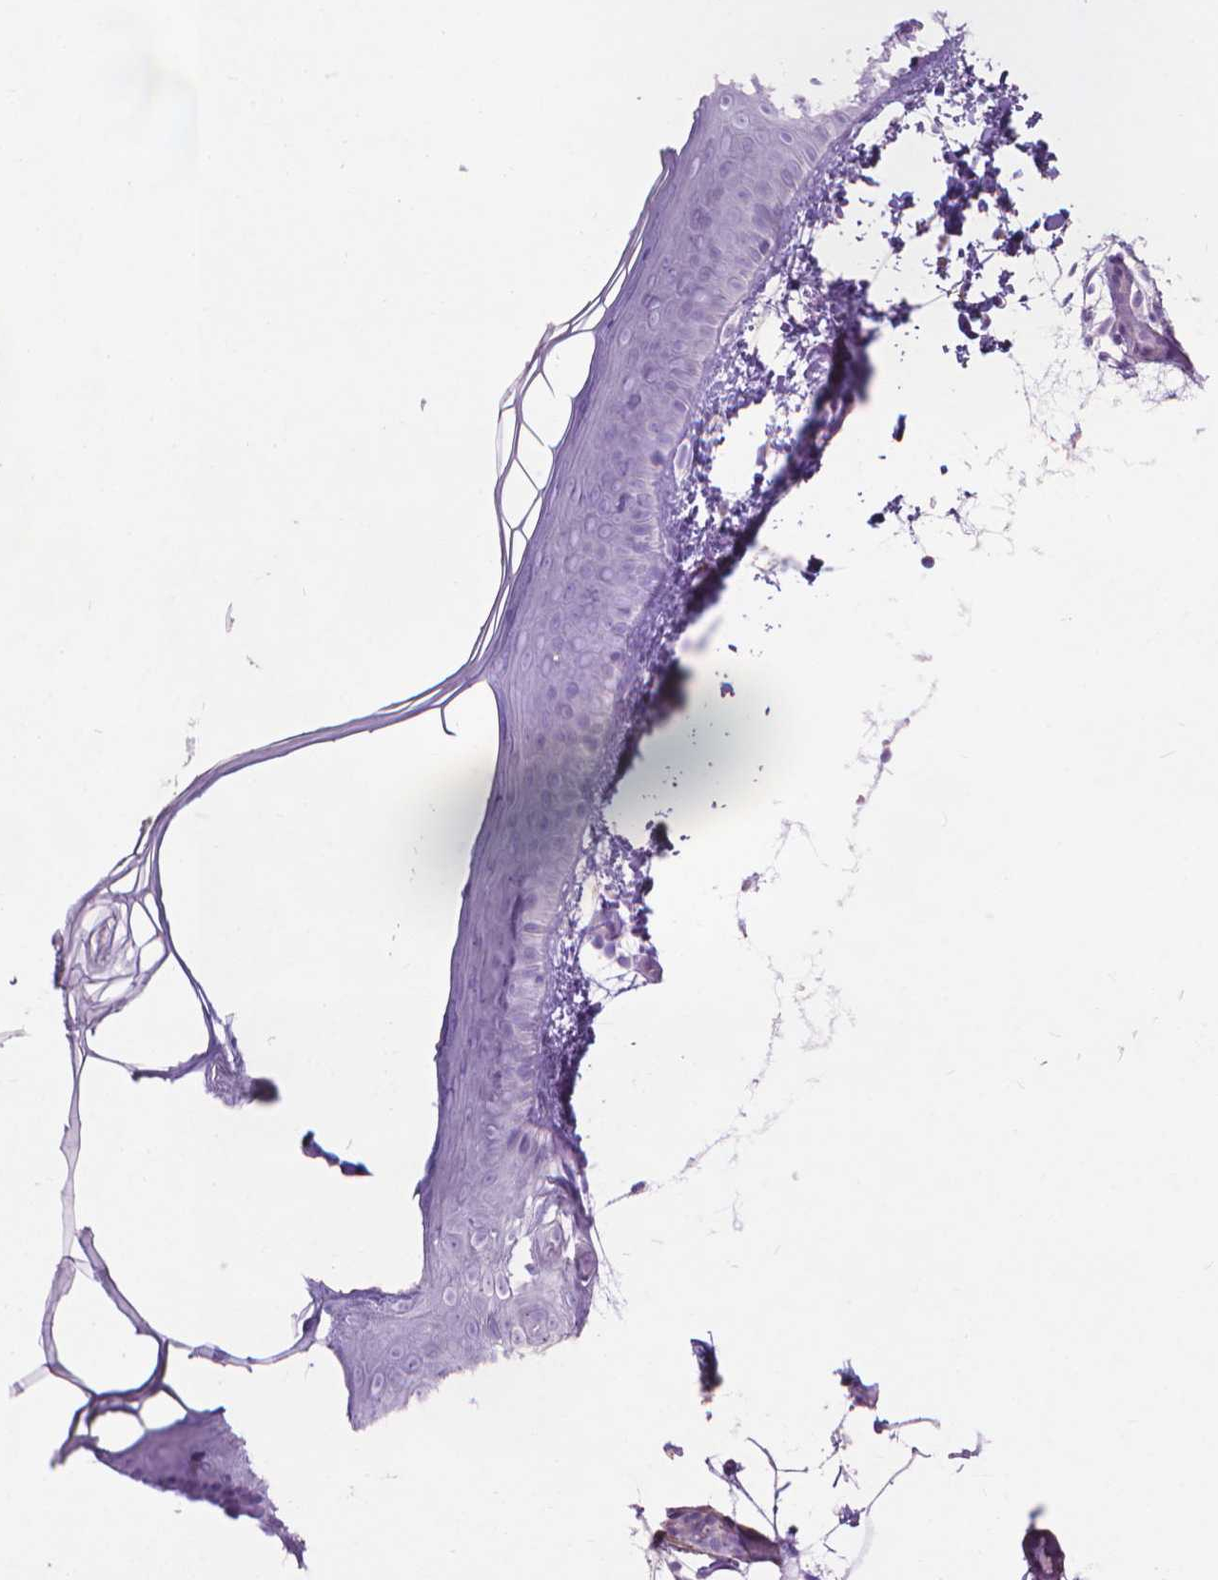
{"staining": {"intensity": "negative", "quantity": "none", "location": "none"}, "tissue": "skin", "cell_type": "Fibroblasts", "image_type": "normal", "snomed": [{"axis": "morphology", "description": "Normal tissue, NOS"}, {"axis": "topography", "description": "Skin"}], "caption": "This is an immunohistochemistry (IHC) micrograph of benign human skin. There is no positivity in fibroblasts.", "gene": "AQP10", "patient": {"sex": "female", "age": 62}}